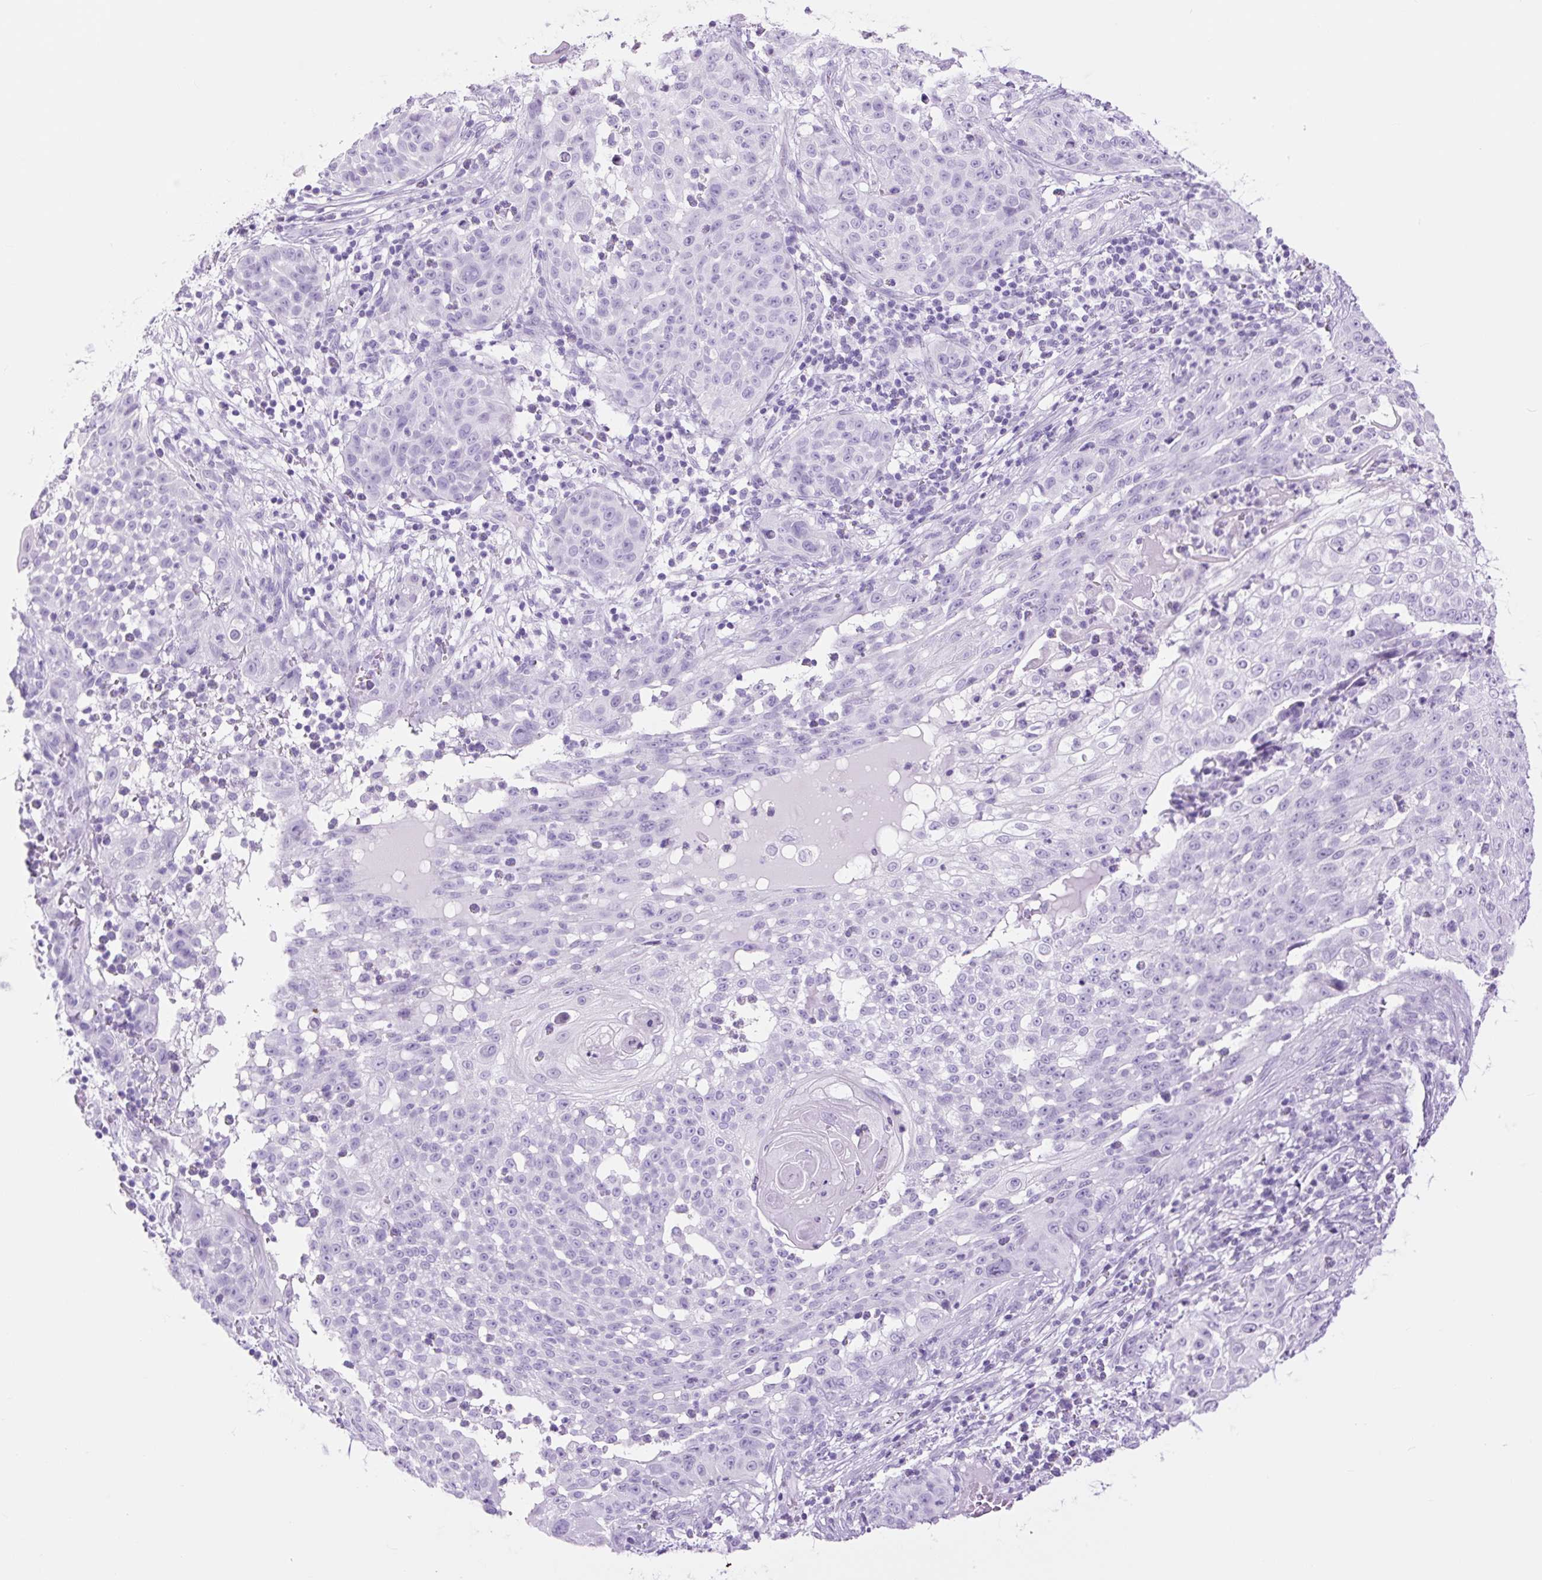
{"staining": {"intensity": "negative", "quantity": "none", "location": "none"}, "tissue": "skin cancer", "cell_type": "Tumor cells", "image_type": "cancer", "snomed": [{"axis": "morphology", "description": "Squamous cell carcinoma, NOS"}, {"axis": "topography", "description": "Skin"}], "caption": "A photomicrograph of skin cancer (squamous cell carcinoma) stained for a protein shows no brown staining in tumor cells.", "gene": "TFF2", "patient": {"sex": "male", "age": 24}}